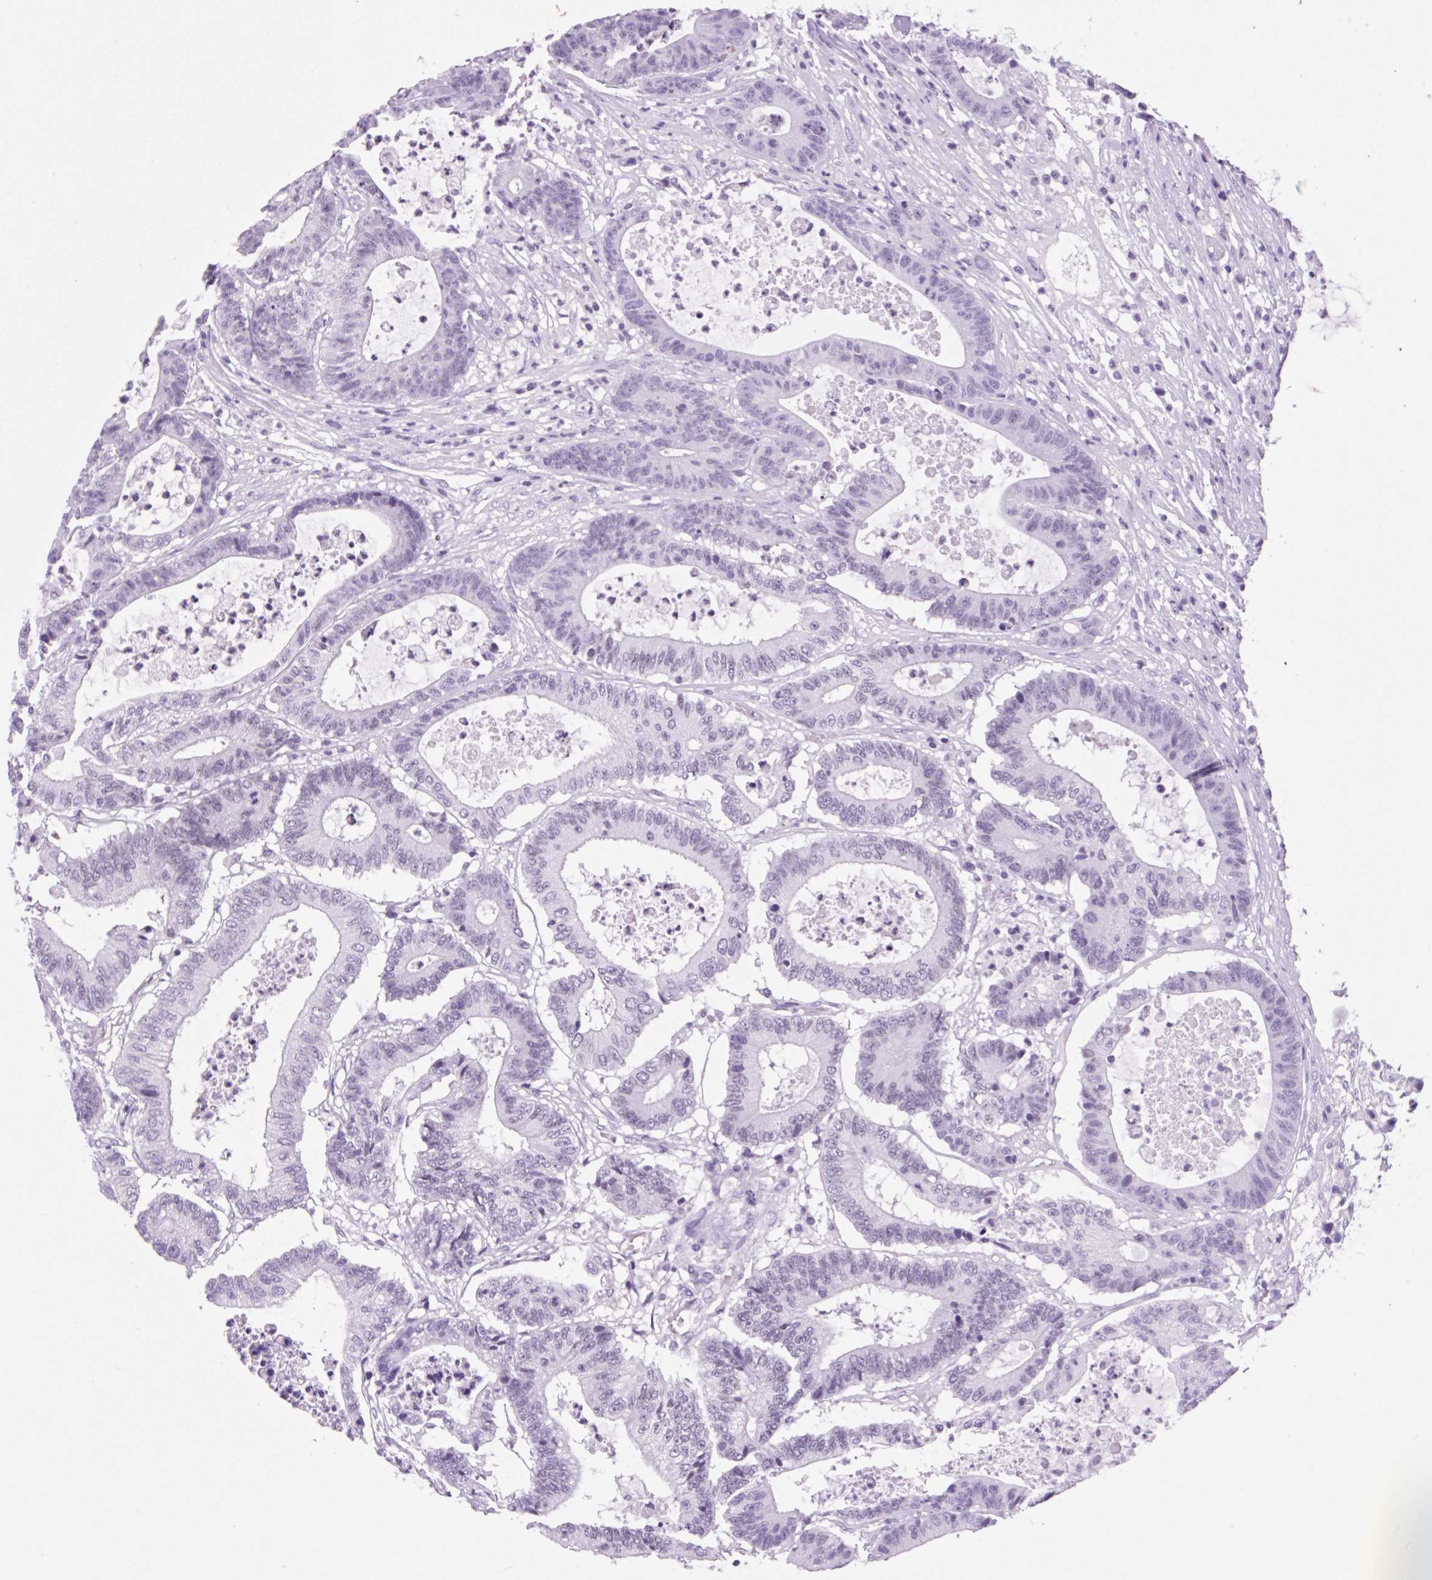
{"staining": {"intensity": "negative", "quantity": "none", "location": "none"}, "tissue": "colorectal cancer", "cell_type": "Tumor cells", "image_type": "cancer", "snomed": [{"axis": "morphology", "description": "Adenocarcinoma, NOS"}, {"axis": "topography", "description": "Colon"}], "caption": "A photomicrograph of human adenocarcinoma (colorectal) is negative for staining in tumor cells. (Immunohistochemistry, brightfield microscopy, high magnification).", "gene": "VPREB1", "patient": {"sex": "female", "age": 84}}